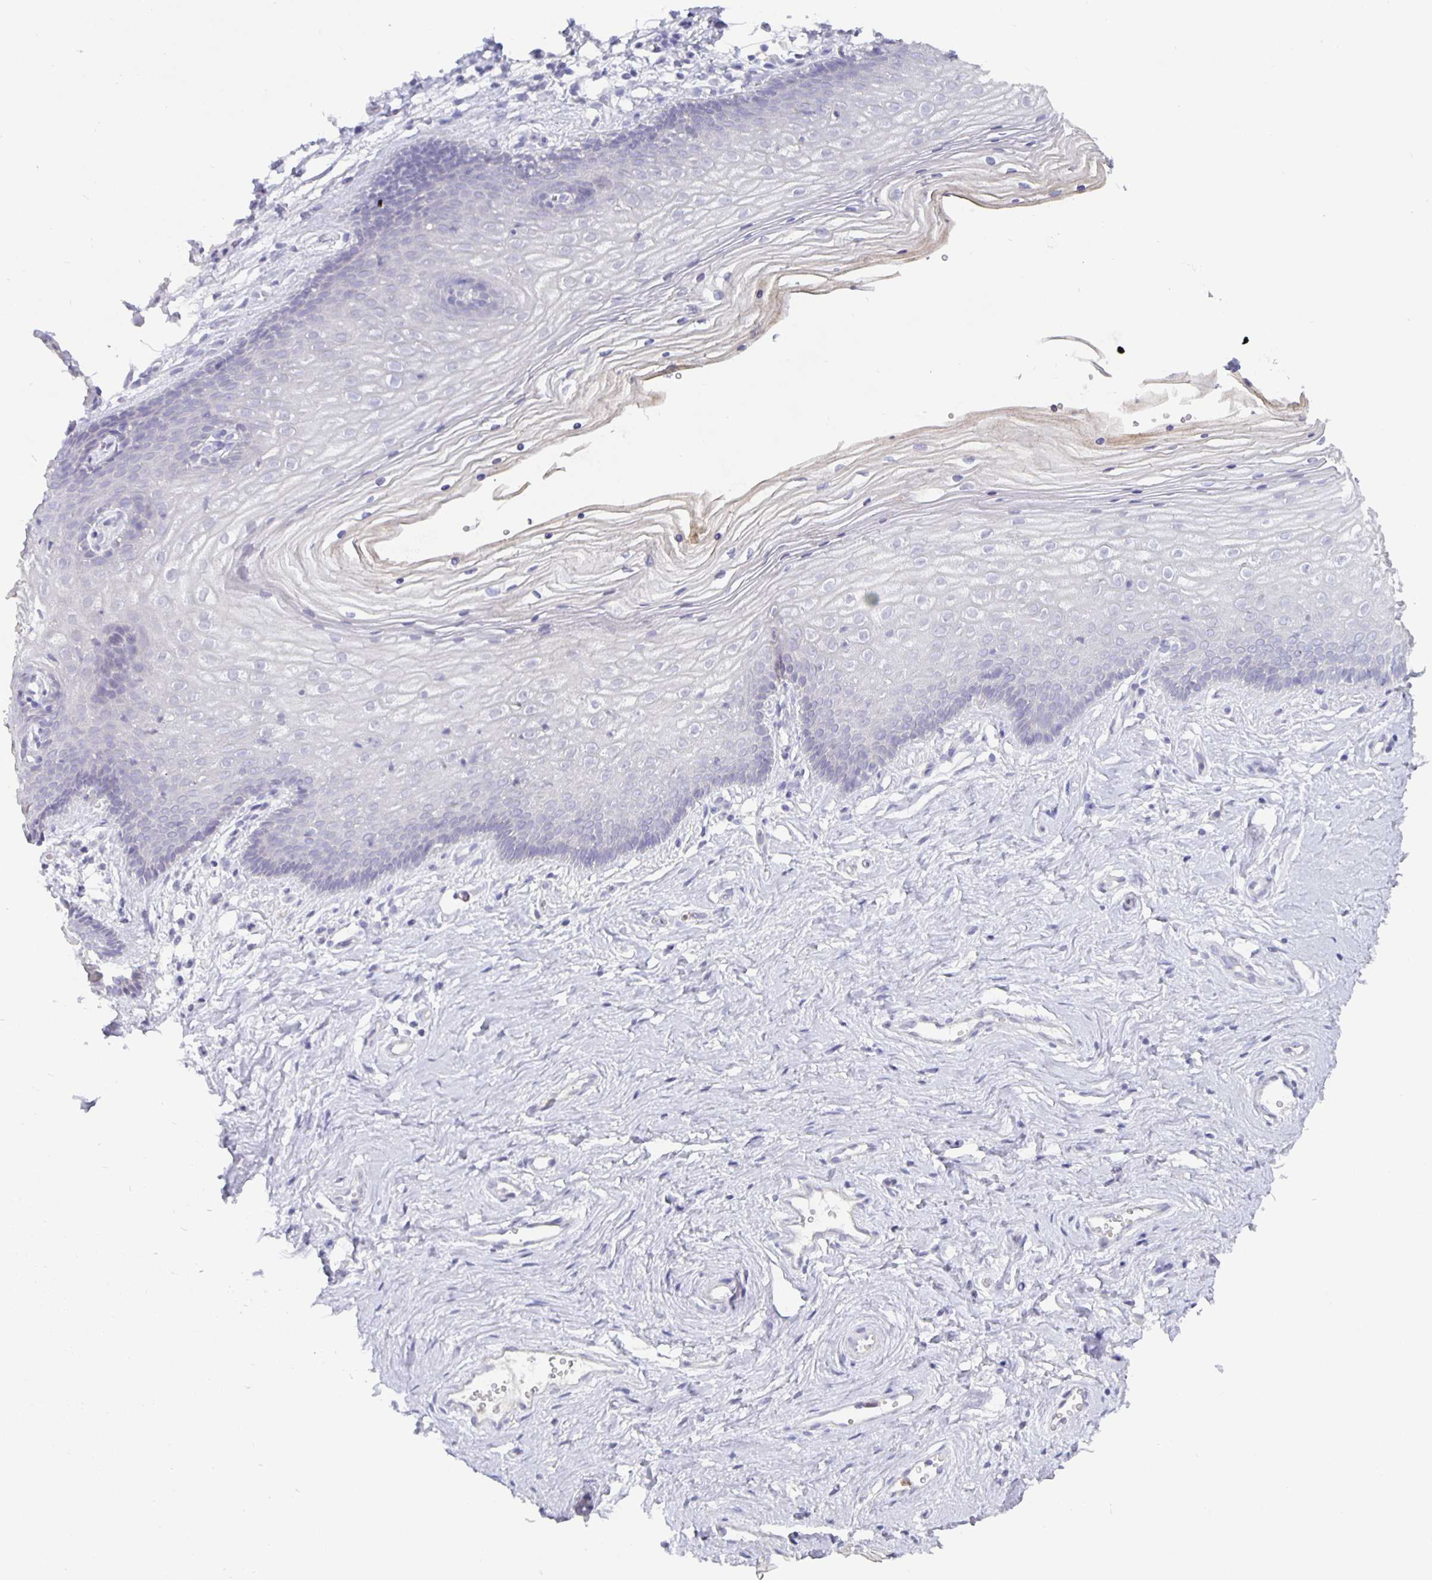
{"staining": {"intensity": "negative", "quantity": "none", "location": "none"}, "tissue": "vagina", "cell_type": "Squamous epithelial cells", "image_type": "normal", "snomed": [{"axis": "morphology", "description": "Normal tissue, NOS"}, {"axis": "topography", "description": "Vagina"}], "caption": "IHC histopathology image of unremarkable vagina: human vagina stained with DAB reveals no significant protein expression in squamous epithelial cells.", "gene": "GDF15", "patient": {"sex": "female", "age": 38}}